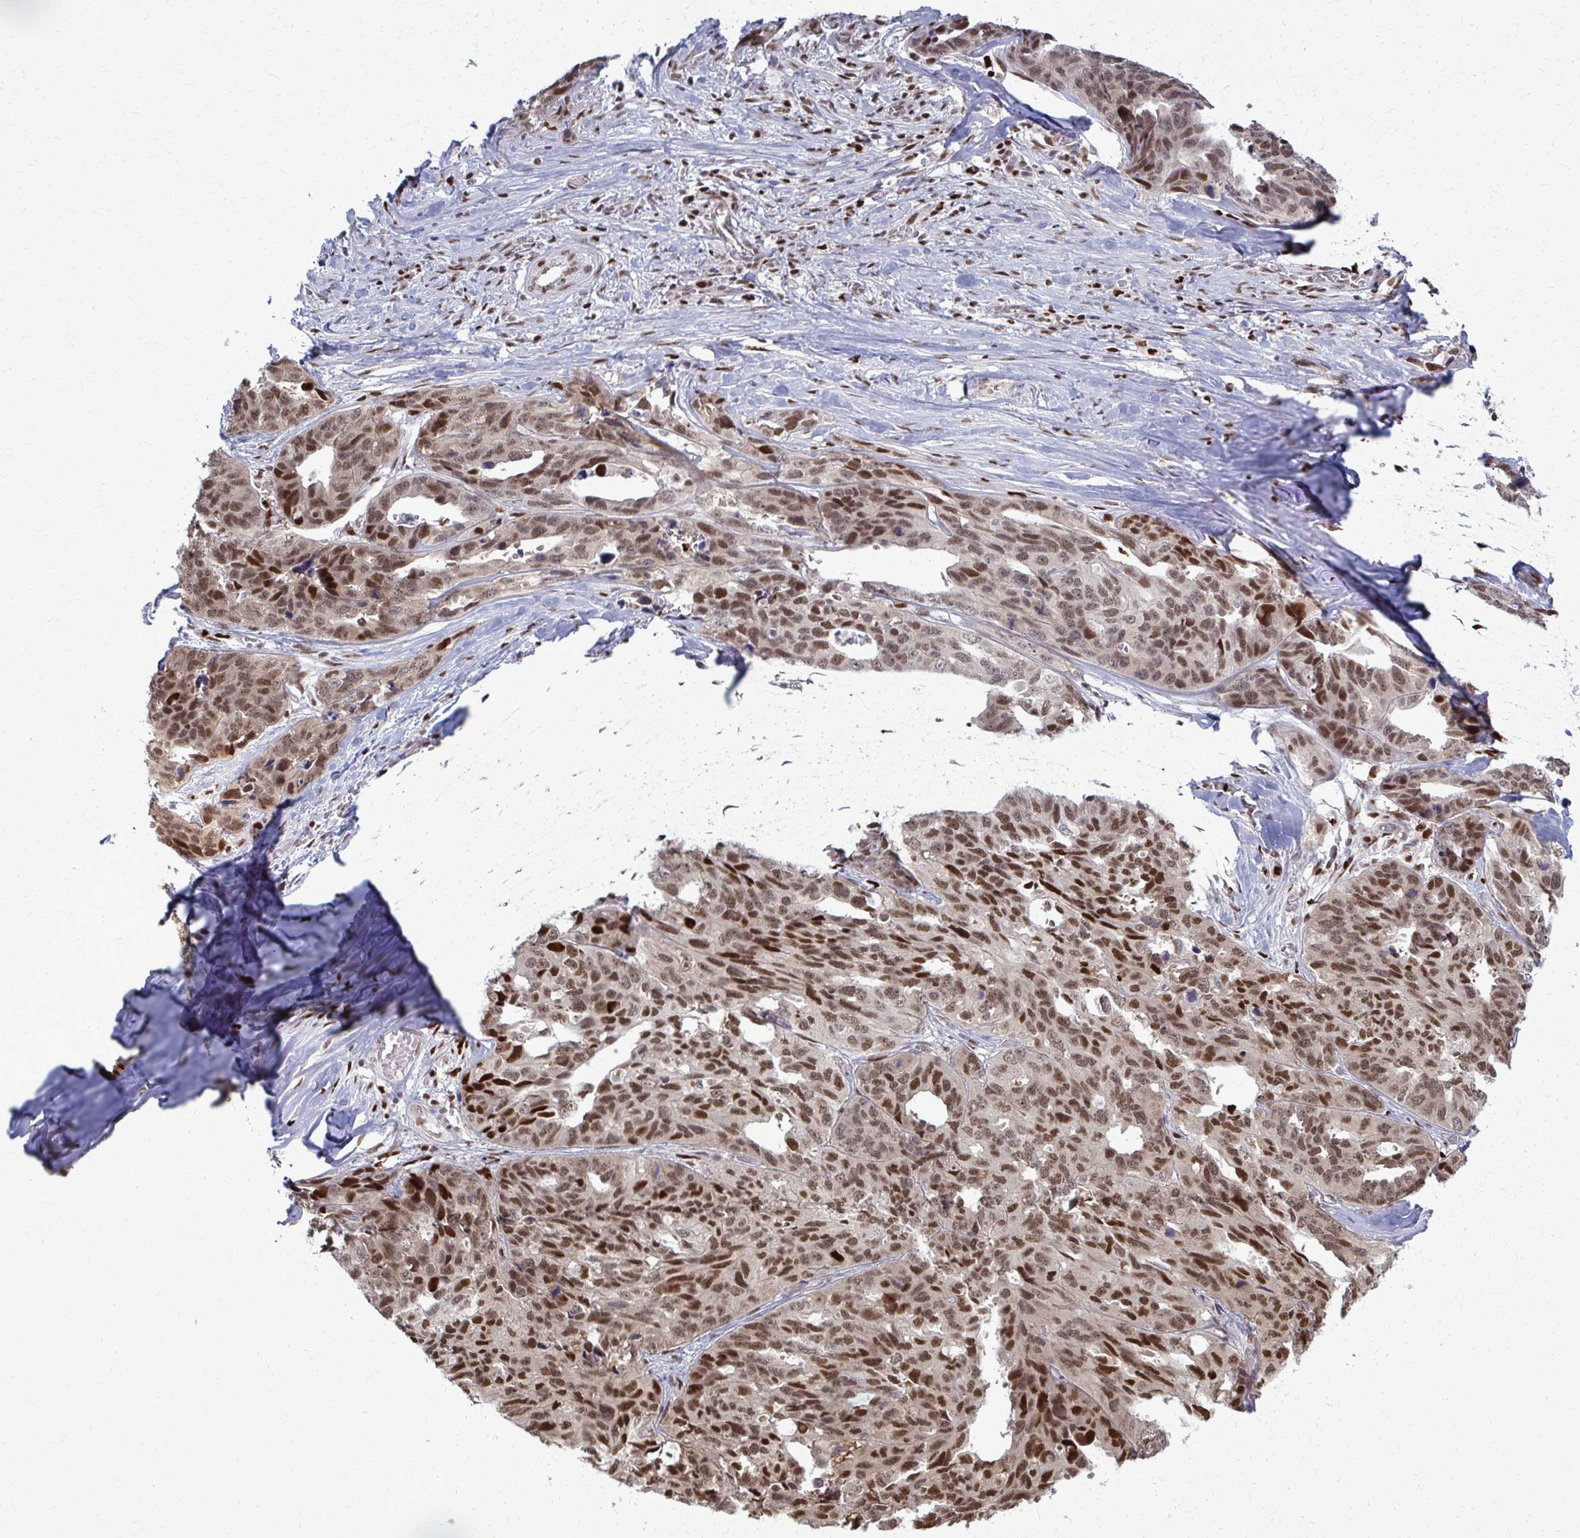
{"staining": {"intensity": "moderate", "quantity": ">75%", "location": "nuclear"}, "tissue": "ovarian cancer", "cell_type": "Tumor cells", "image_type": "cancer", "snomed": [{"axis": "morphology", "description": "Cystadenocarcinoma, serous, NOS"}, {"axis": "topography", "description": "Ovary"}], "caption": "Protein staining of ovarian cancer (serous cystadenocarcinoma) tissue demonstrates moderate nuclear staining in approximately >75% of tumor cells.", "gene": "ZNF559", "patient": {"sex": "female", "age": 64}}